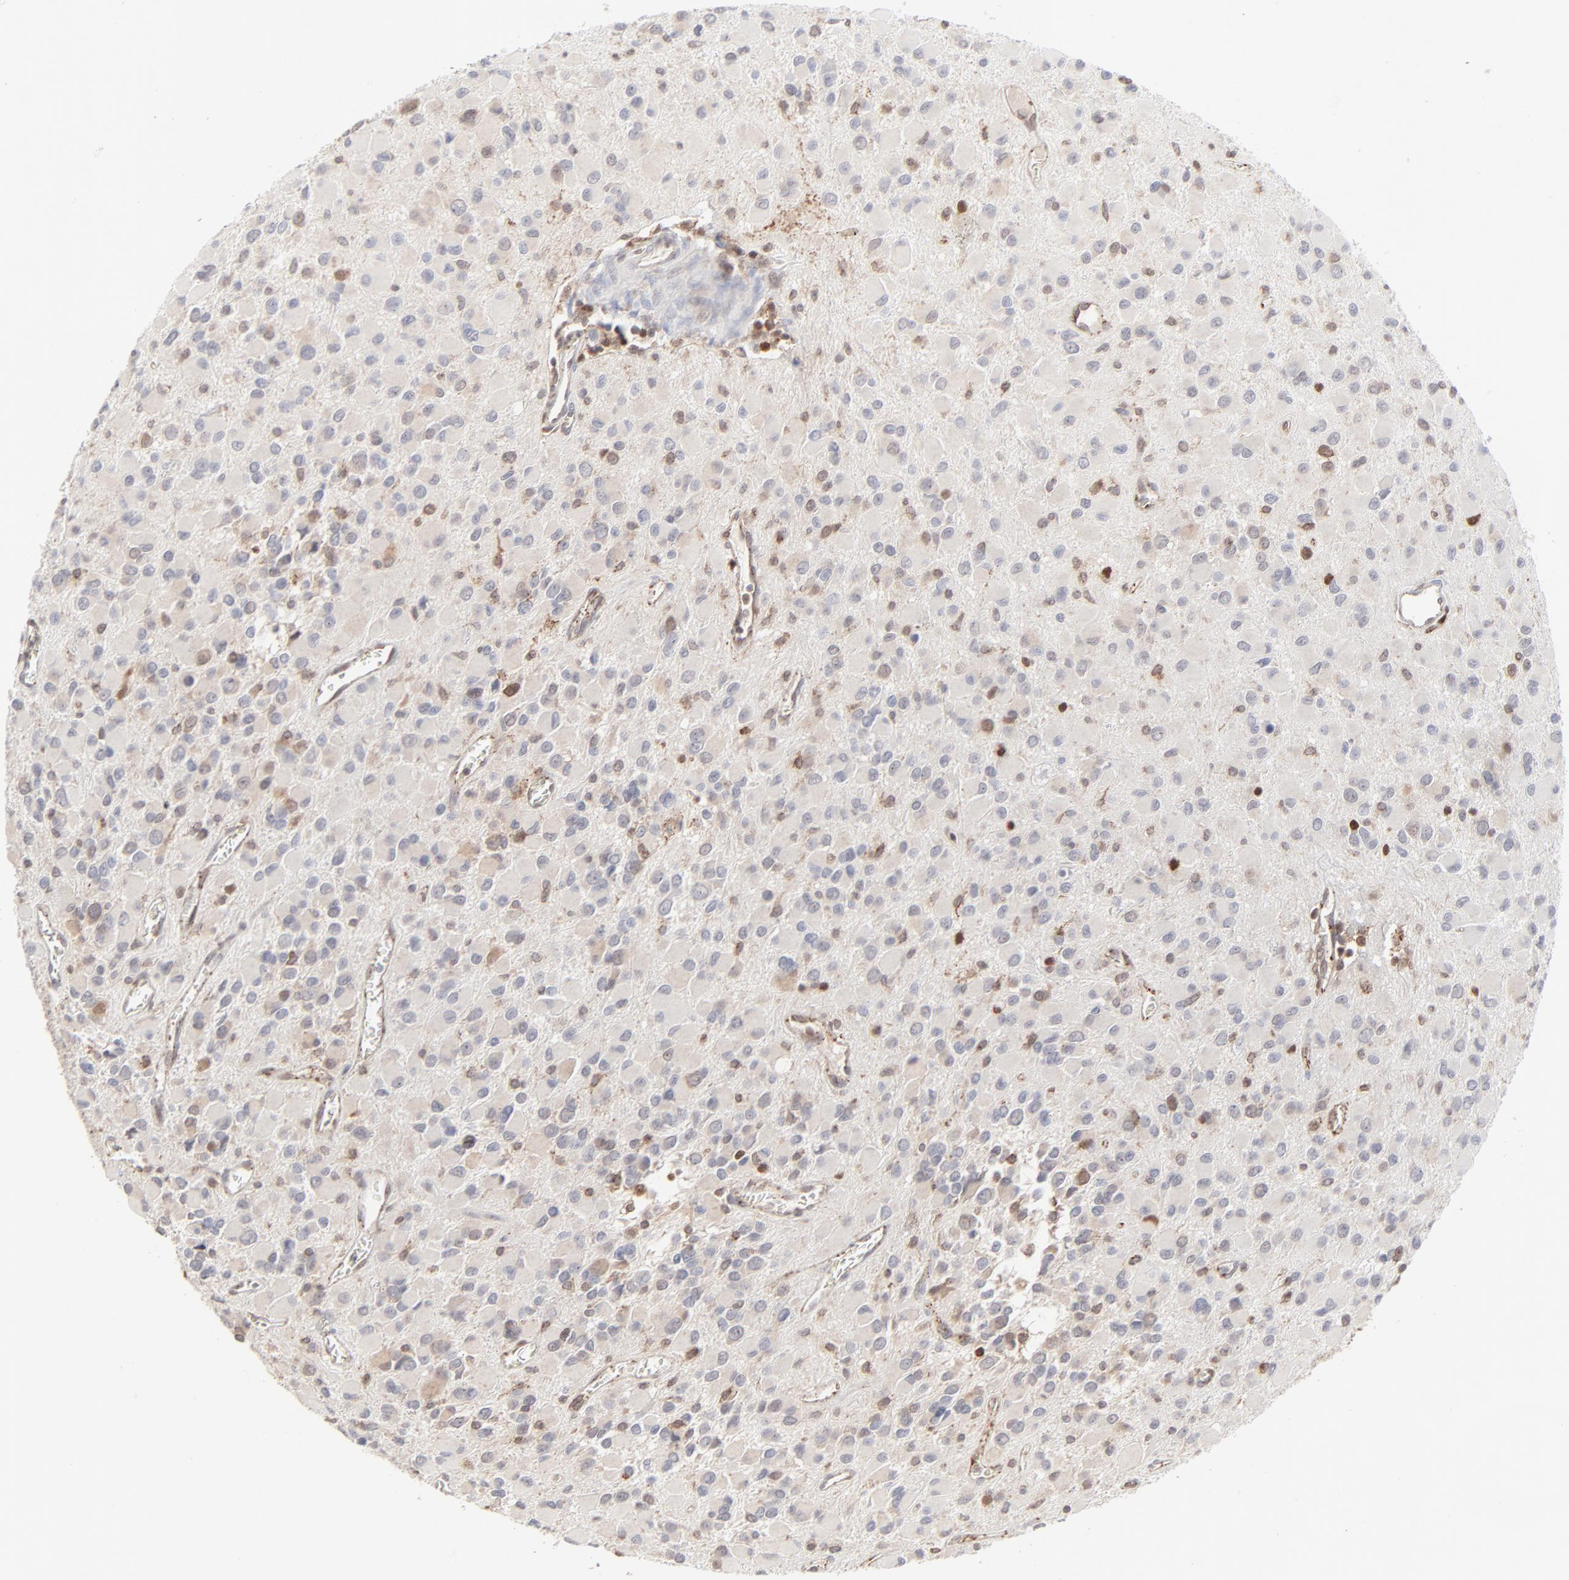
{"staining": {"intensity": "weak", "quantity": "<25%", "location": "nuclear"}, "tissue": "glioma", "cell_type": "Tumor cells", "image_type": "cancer", "snomed": [{"axis": "morphology", "description": "Glioma, malignant, Low grade"}, {"axis": "topography", "description": "Brain"}], "caption": "Glioma was stained to show a protein in brown. There is no significant positivity in tumor cells. The staining was performed using DAB to visualize the protein expression in brown, while the nuclei were stained in blue with hematoxylin (Magnification: 20x).", "gene": "CDK6", "patient": {"sex": "male", "age": 42}}